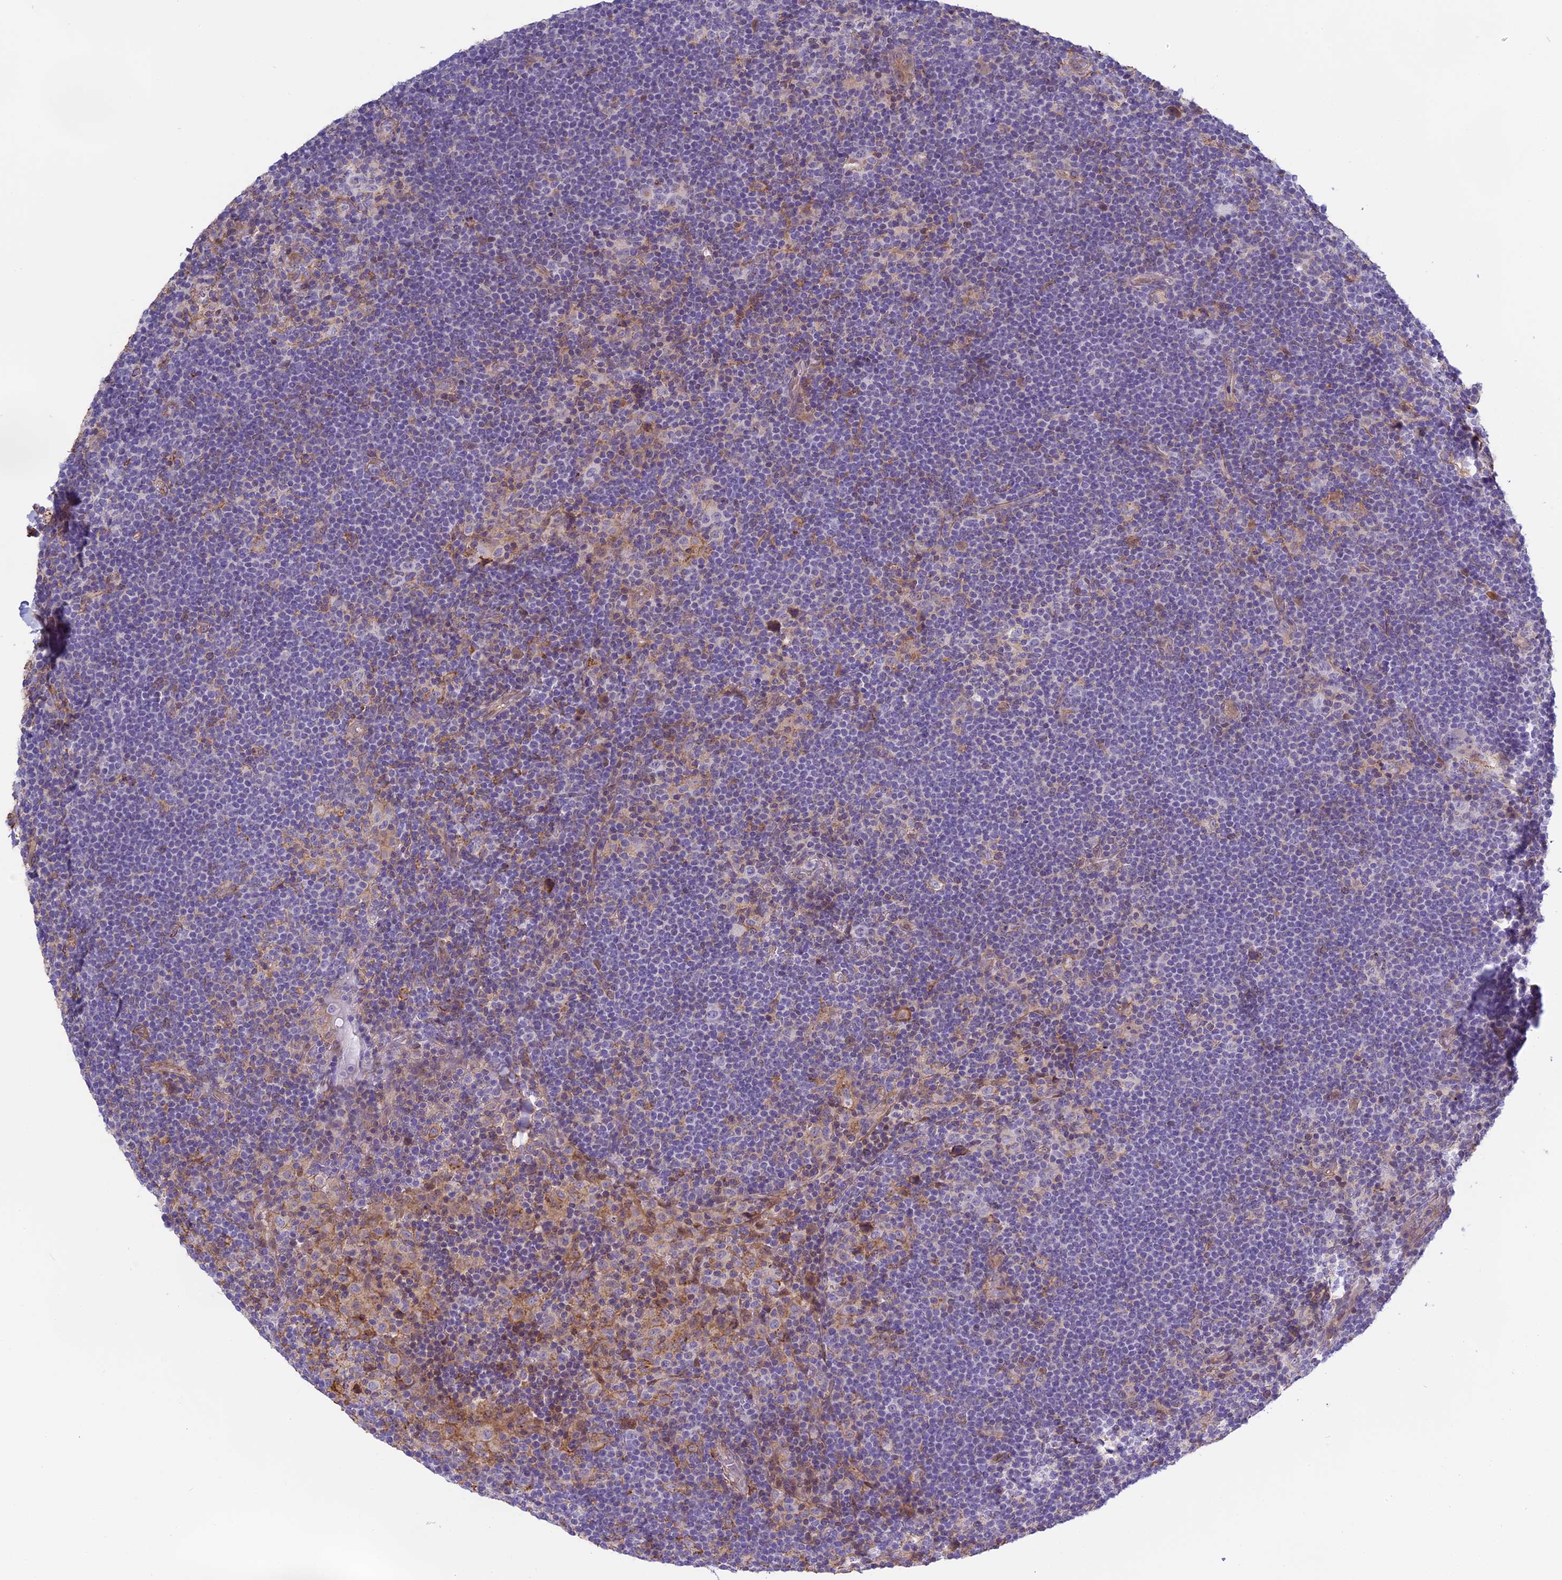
{"staining": {"intensity": "negative", "quantity": "none", "location": "none"}, "tissue": "lymphoma", "cell_type": "Tumor cells", "image_type": "cancer", "snomed": [{"axis": "morphology", "description": "Hodgkin's disease, NOS"}, {"axis": "topography", "description": "Lymph node"}], "caption": "Tumor cells are negative for brown protein staining in lymphoma.", "gene": "TMEM255B", "patient": {"sex": "female", "age": 57}}